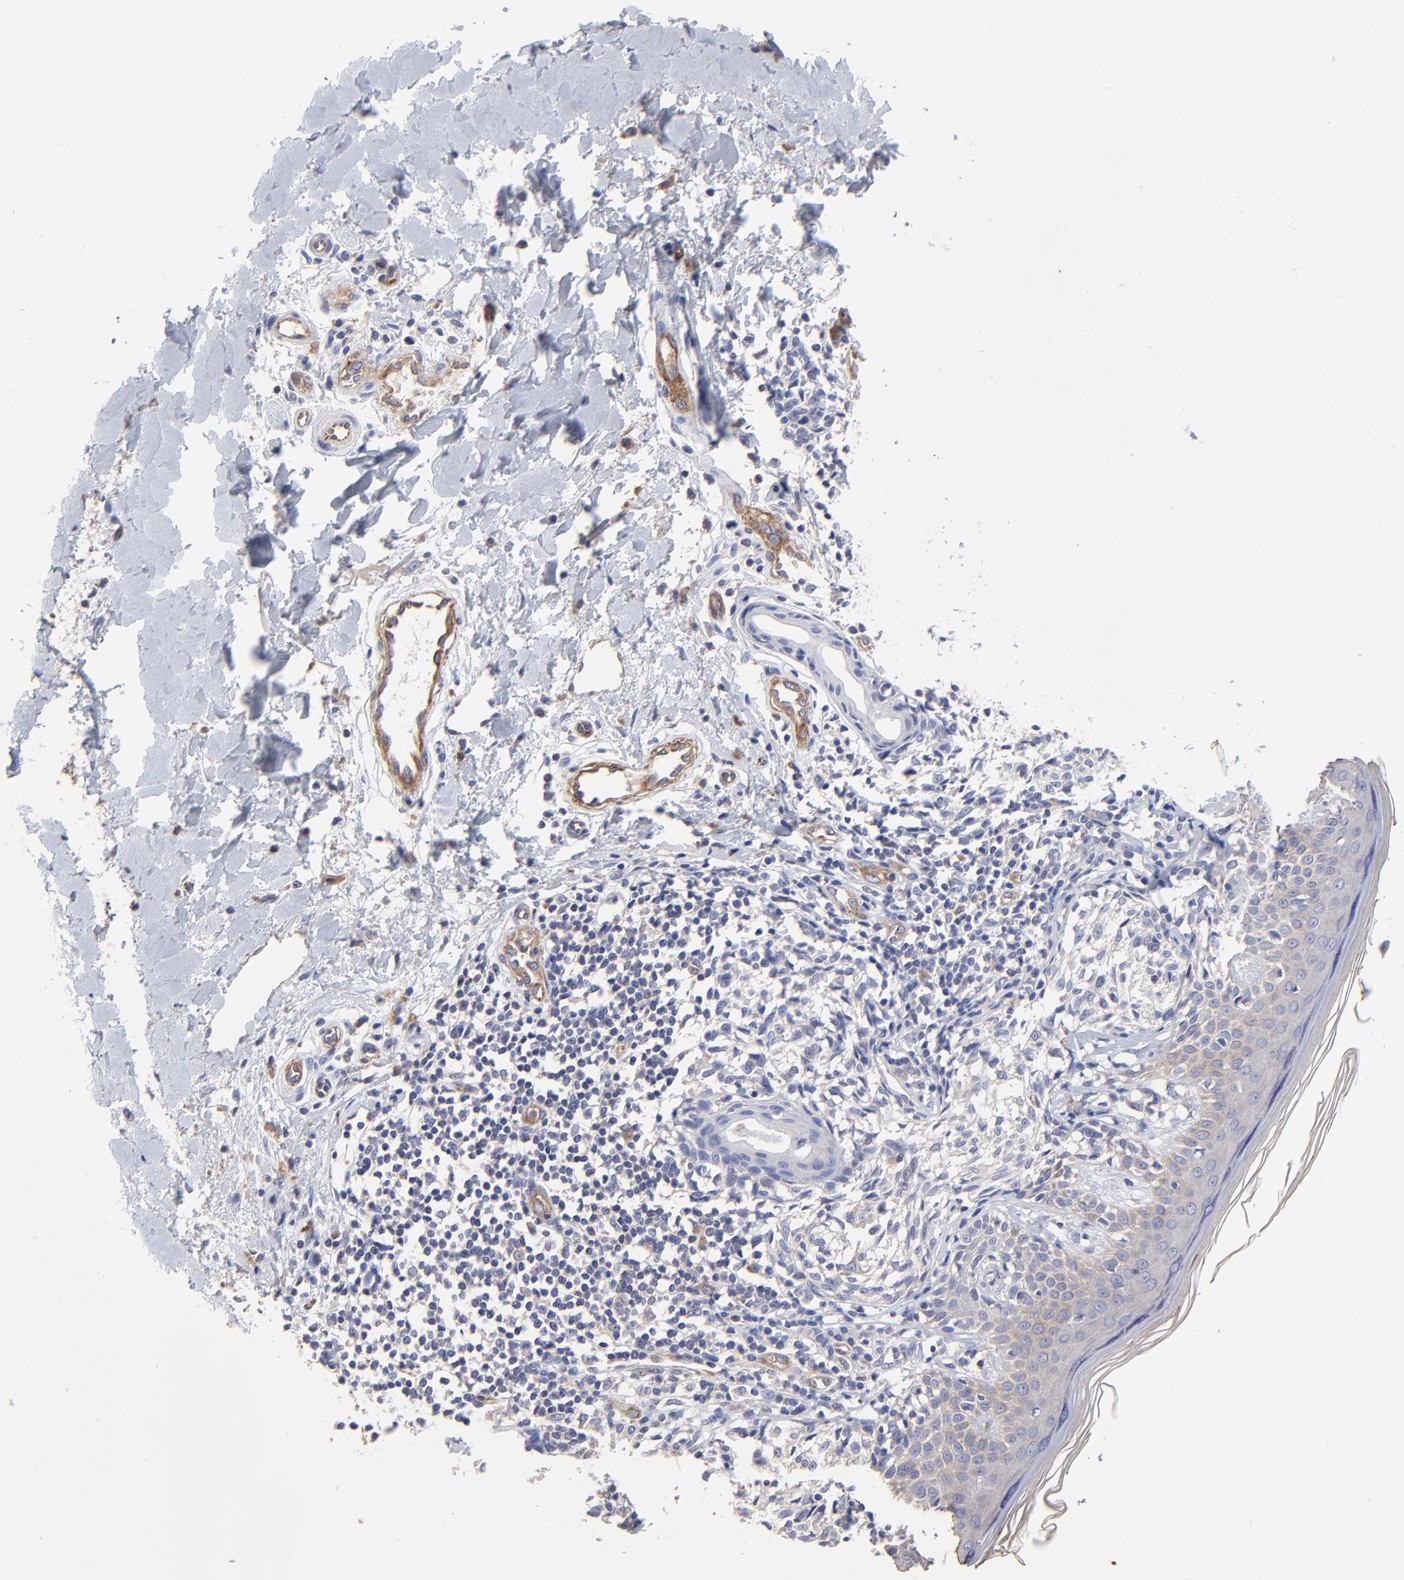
{"staining": {"intensity": "negative", "quantity": "none", "location": "none"}, "tissue": "melanoma", "cell_type": "Tumor cells", "image_type": "cancer", "snomed": [{"axis": "morphology", "description": "Malignant melanoma, NOS"}, {"axis": "topography", "description": "Skin"}], "caption": "Melanoma was stained to show a protein in brown. There is no significant staining in tumor cells.", "gene": "SULF2", "patient": {"sex": "male", "age": 67}}